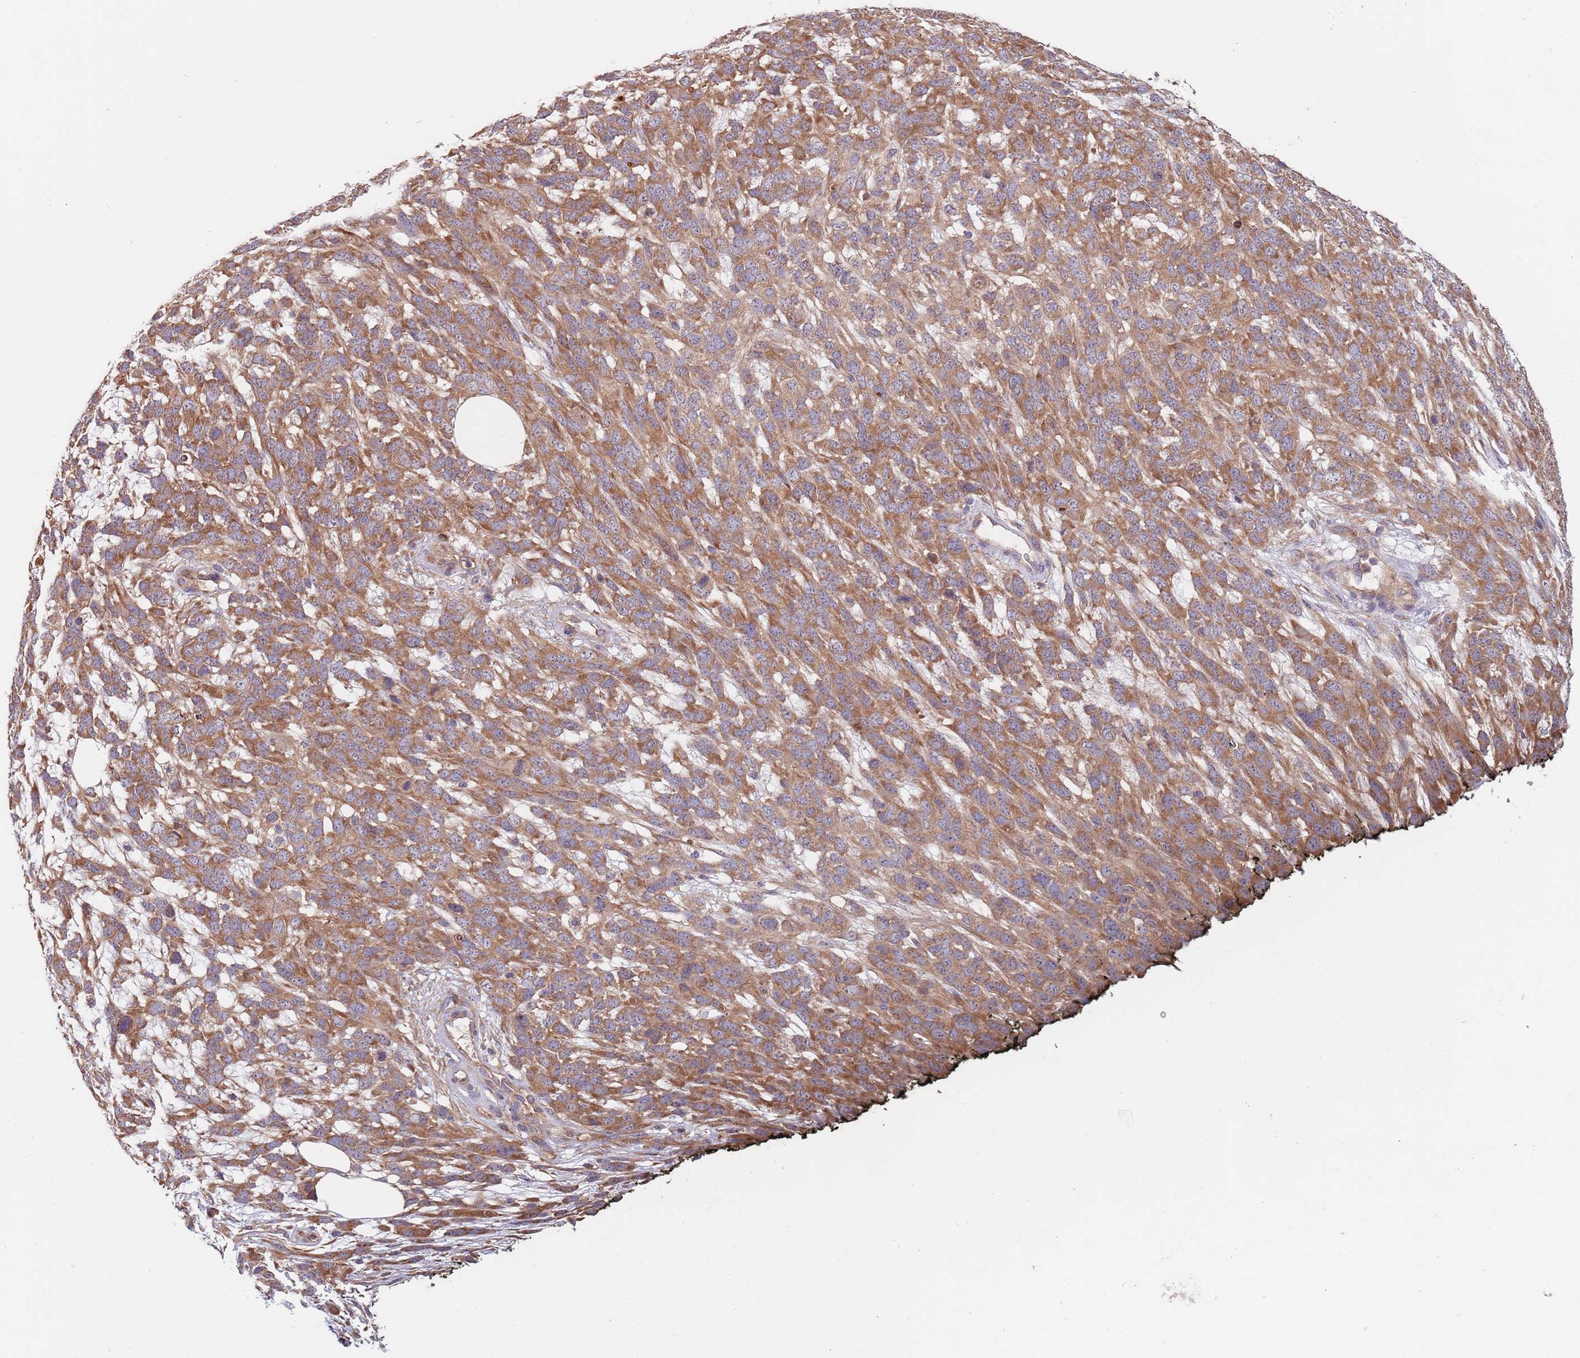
{"staining": {"intensity": "moderate", "quantity": ">75%", "location": "cytoplasmic/membranous"}, "tissue": "melanoma", "cell_type": "Tumor cells", "image_type": "cancer", "snomed": [{"axis": "morphology", "description": "Normal morphology"}, {"axis": "morphology", "description": "Malignant melanoma, NOS"}, {"axis": "topography", "description": "Skin"}], "caption": "Immunohistochemistry (DAB (3,3'-diaminobenzidine)) staining of melanoma exhibits moderate cytoplasmic/membranous protein positivity in about >75% of tumor cells.", "gene": "EIF3F", "patient": {"sex": "female", "age": 72}}